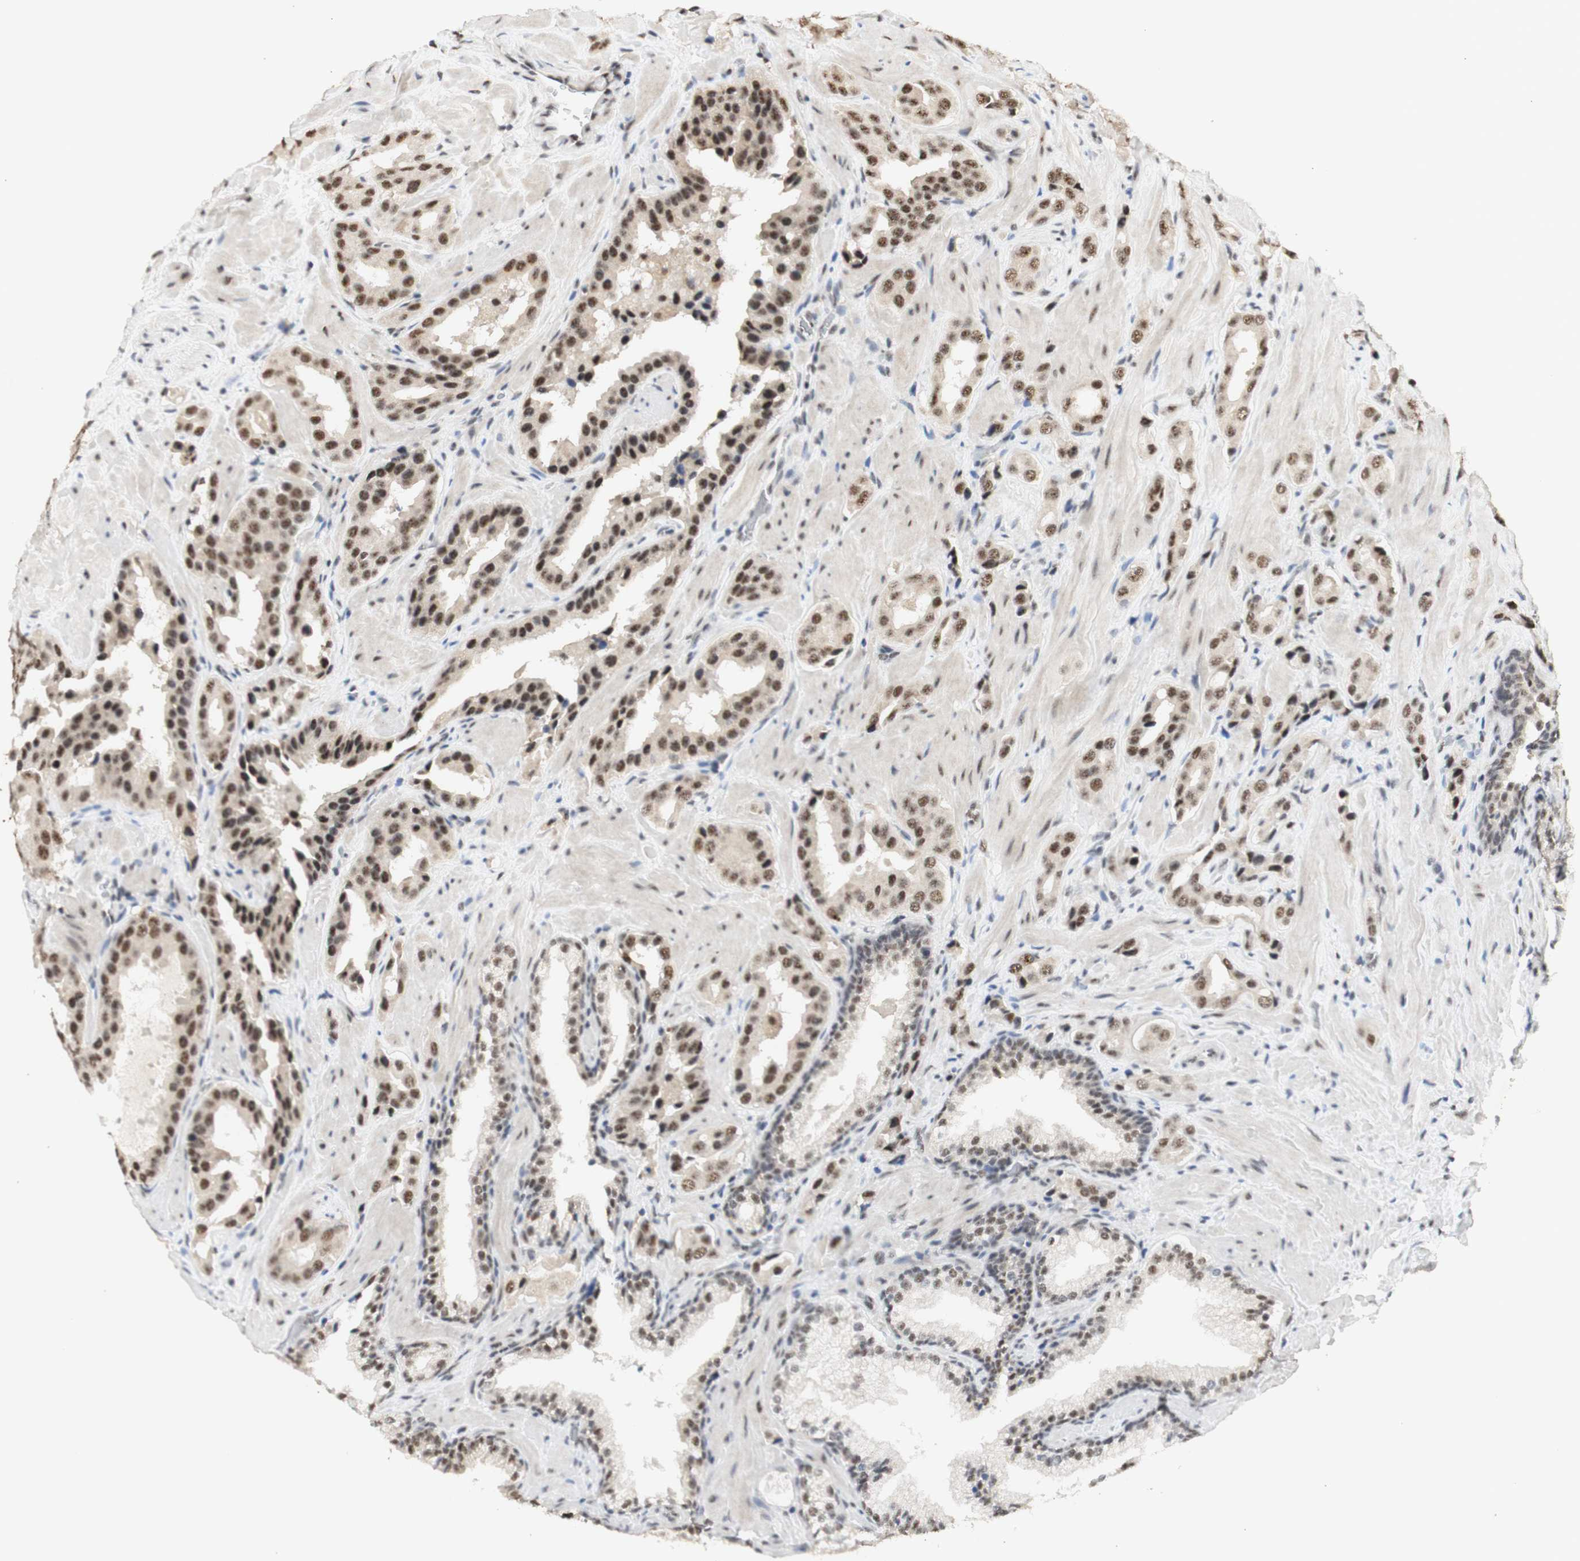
{"staining": {"intensity": "moderate", "quantity": ">75%", "location": "cytoplasmic/membranous"}, "tissue": "prostate cancer", "cell_type": "Tumor cells", "image_type": "cancer", "snomed": [{"axis": "morphology", "description": "Adenocarcinoma, High grade"}, {"axis": "topography", "description": "Prostate"}], "caption": "Moderate cytoplasmic/membranous positivity is appreciated in about >75% of tumor cells in prostate cancer (adenocarcinoma (high-grade)).", "gene": "SNRPB", "patient": {"sex": "male", "age": 64}}